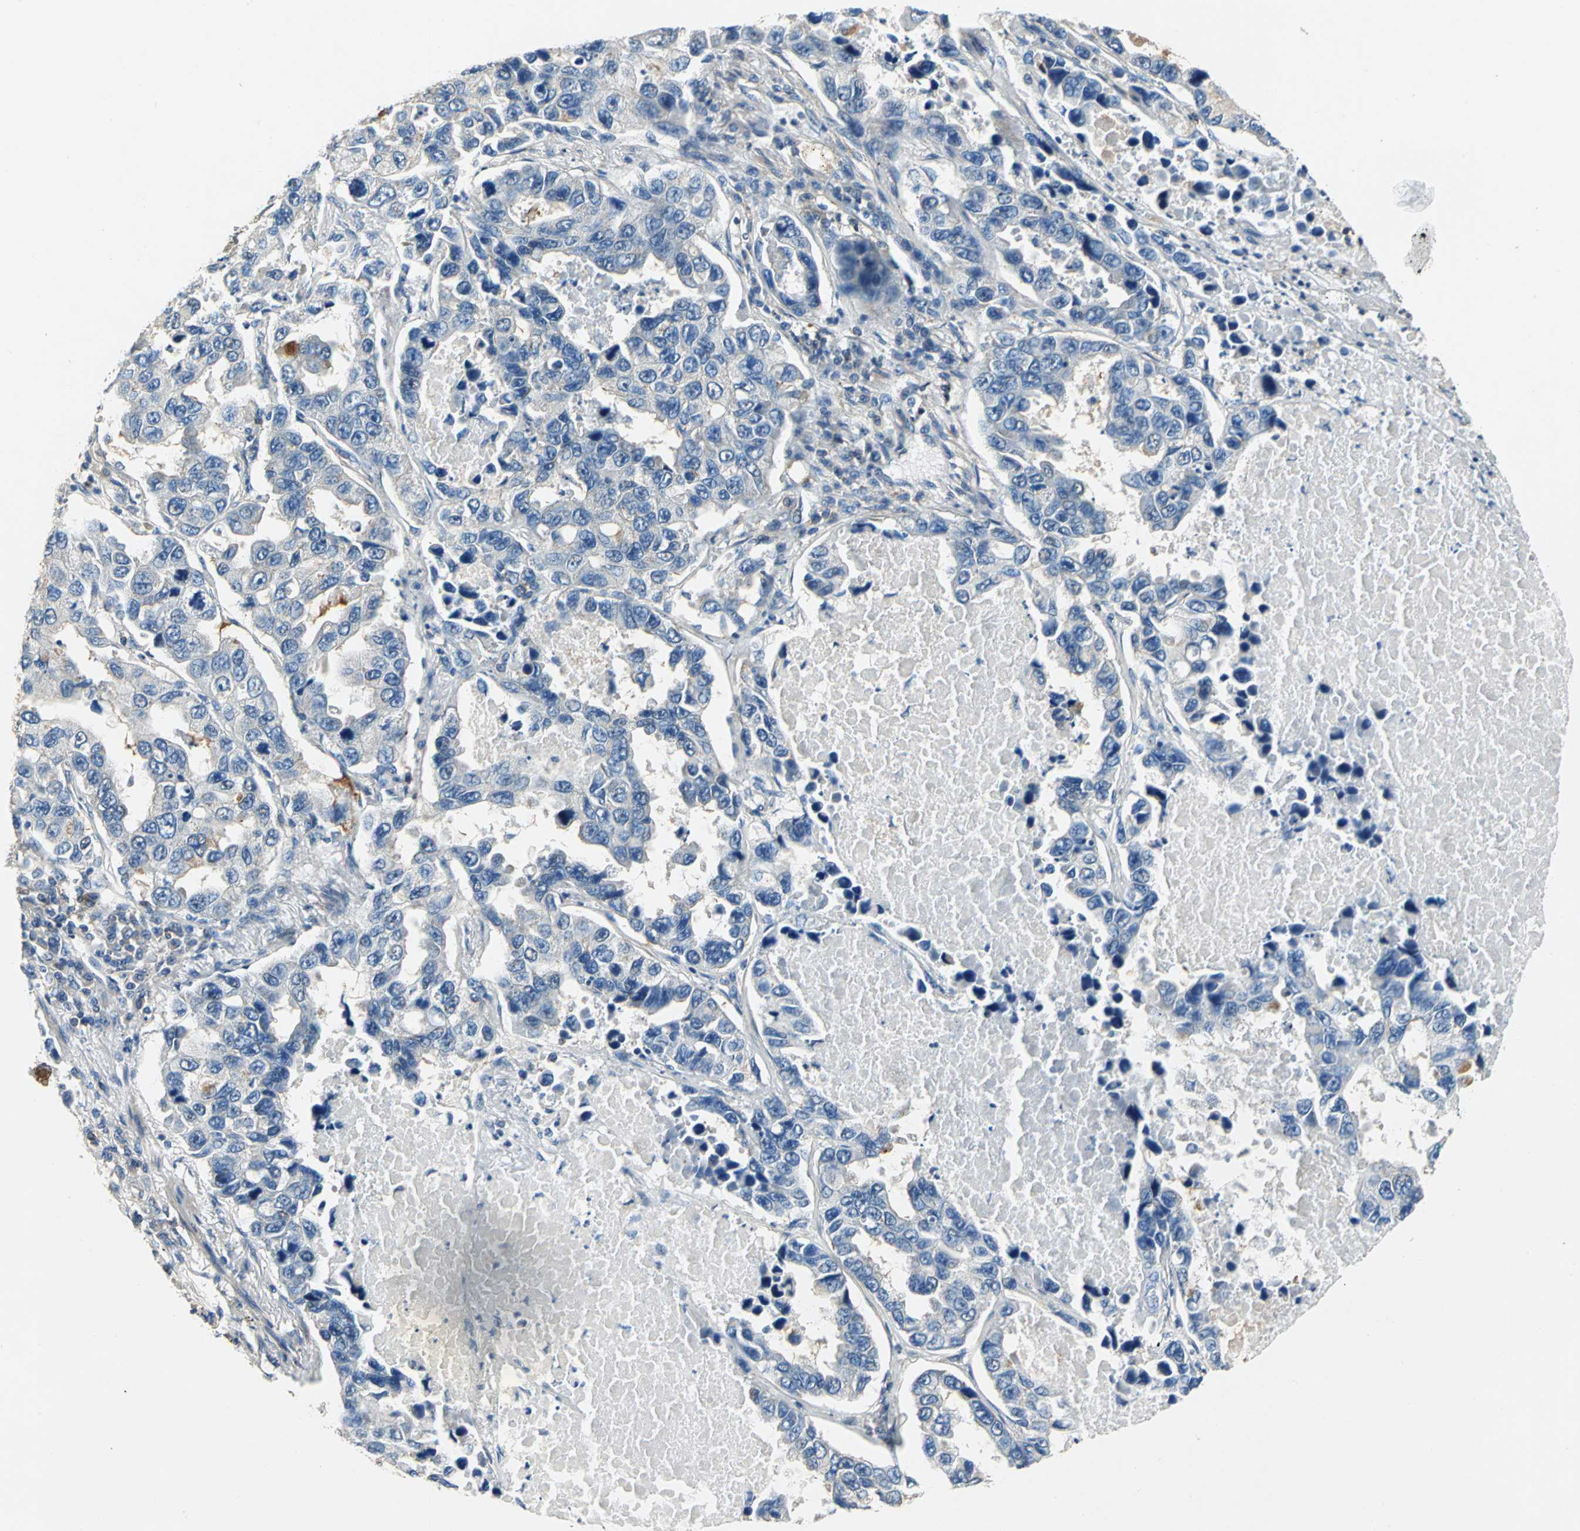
{"staining": {"intensity": "negative", "quantity": "none", "location": "none"}, "tissue": "lung cancer", "cell_type": "Tumor cells", "image_type": "cancer", "snomed": [{"axis": "morphology", "description": "Adenocarcinoma, NOS"}, {"axis": "topography", "description": "Lung"}], "caption": "Immunohistochemistry histopathology image of lung cancer (adenocarcinoma) stained for a protein (brown), which displays no staining in tumor cells.", "gene": "DDX3Y", "patient": {"sex": "male", "age": 64}}